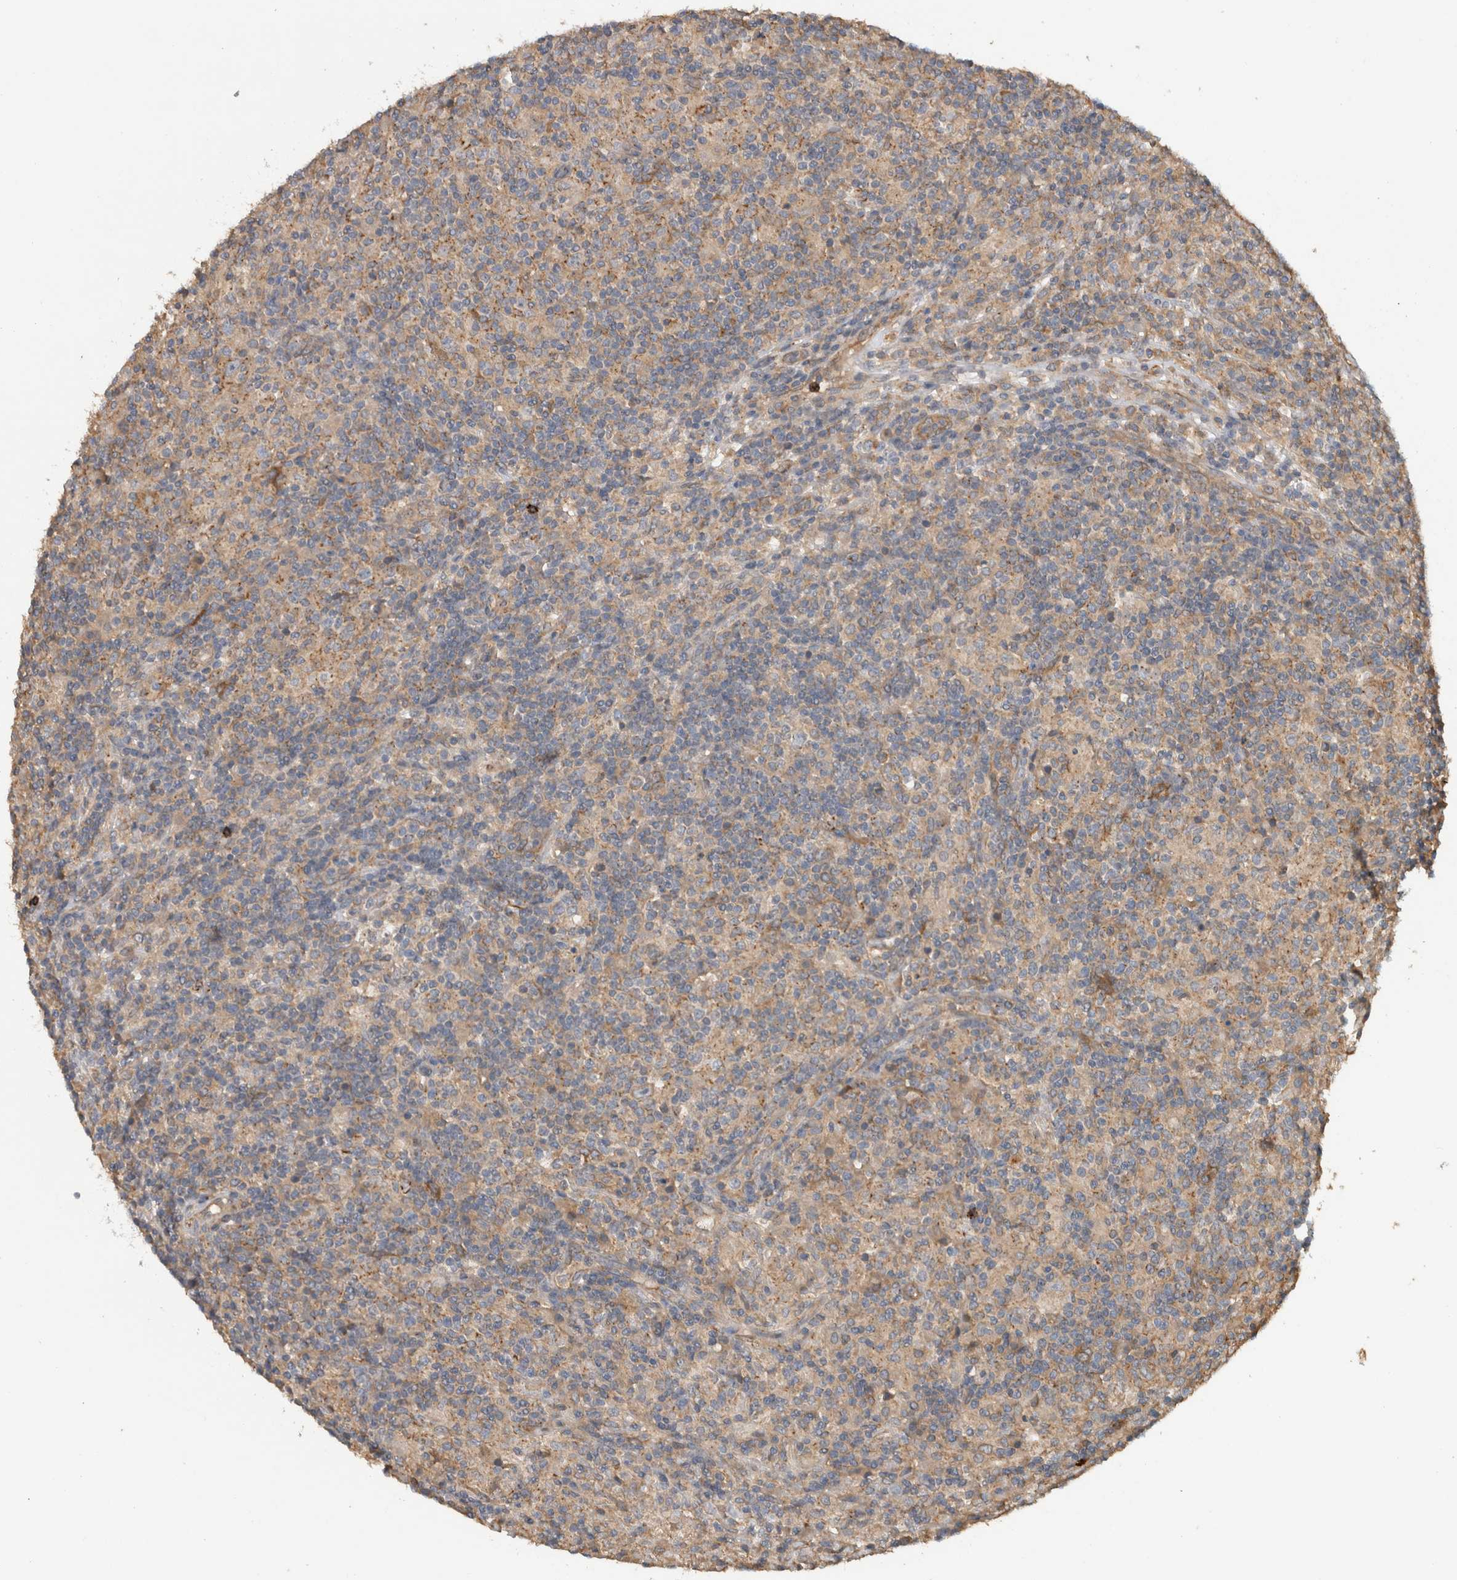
{"staining": {"intensity": "weak", "quantity": "<25%", "location": "cytoplasmic/membranous"}, "tissue": "lymphoma", "cell_type": "Tumor cells", "image_type": "cancer", "snomed": [{"axis": "morphology", "description": "Hodgkin's disease, NOS"}, {"axis": "topography", "description": "Lymph node"}], "caption": "A high-resolution photomicrograph shows IHC staining of lymphoma, which exhibits no significant expression in tumor cells.", "gene": "TARBP1", "patient": {"sex": "male", "age": 70}}